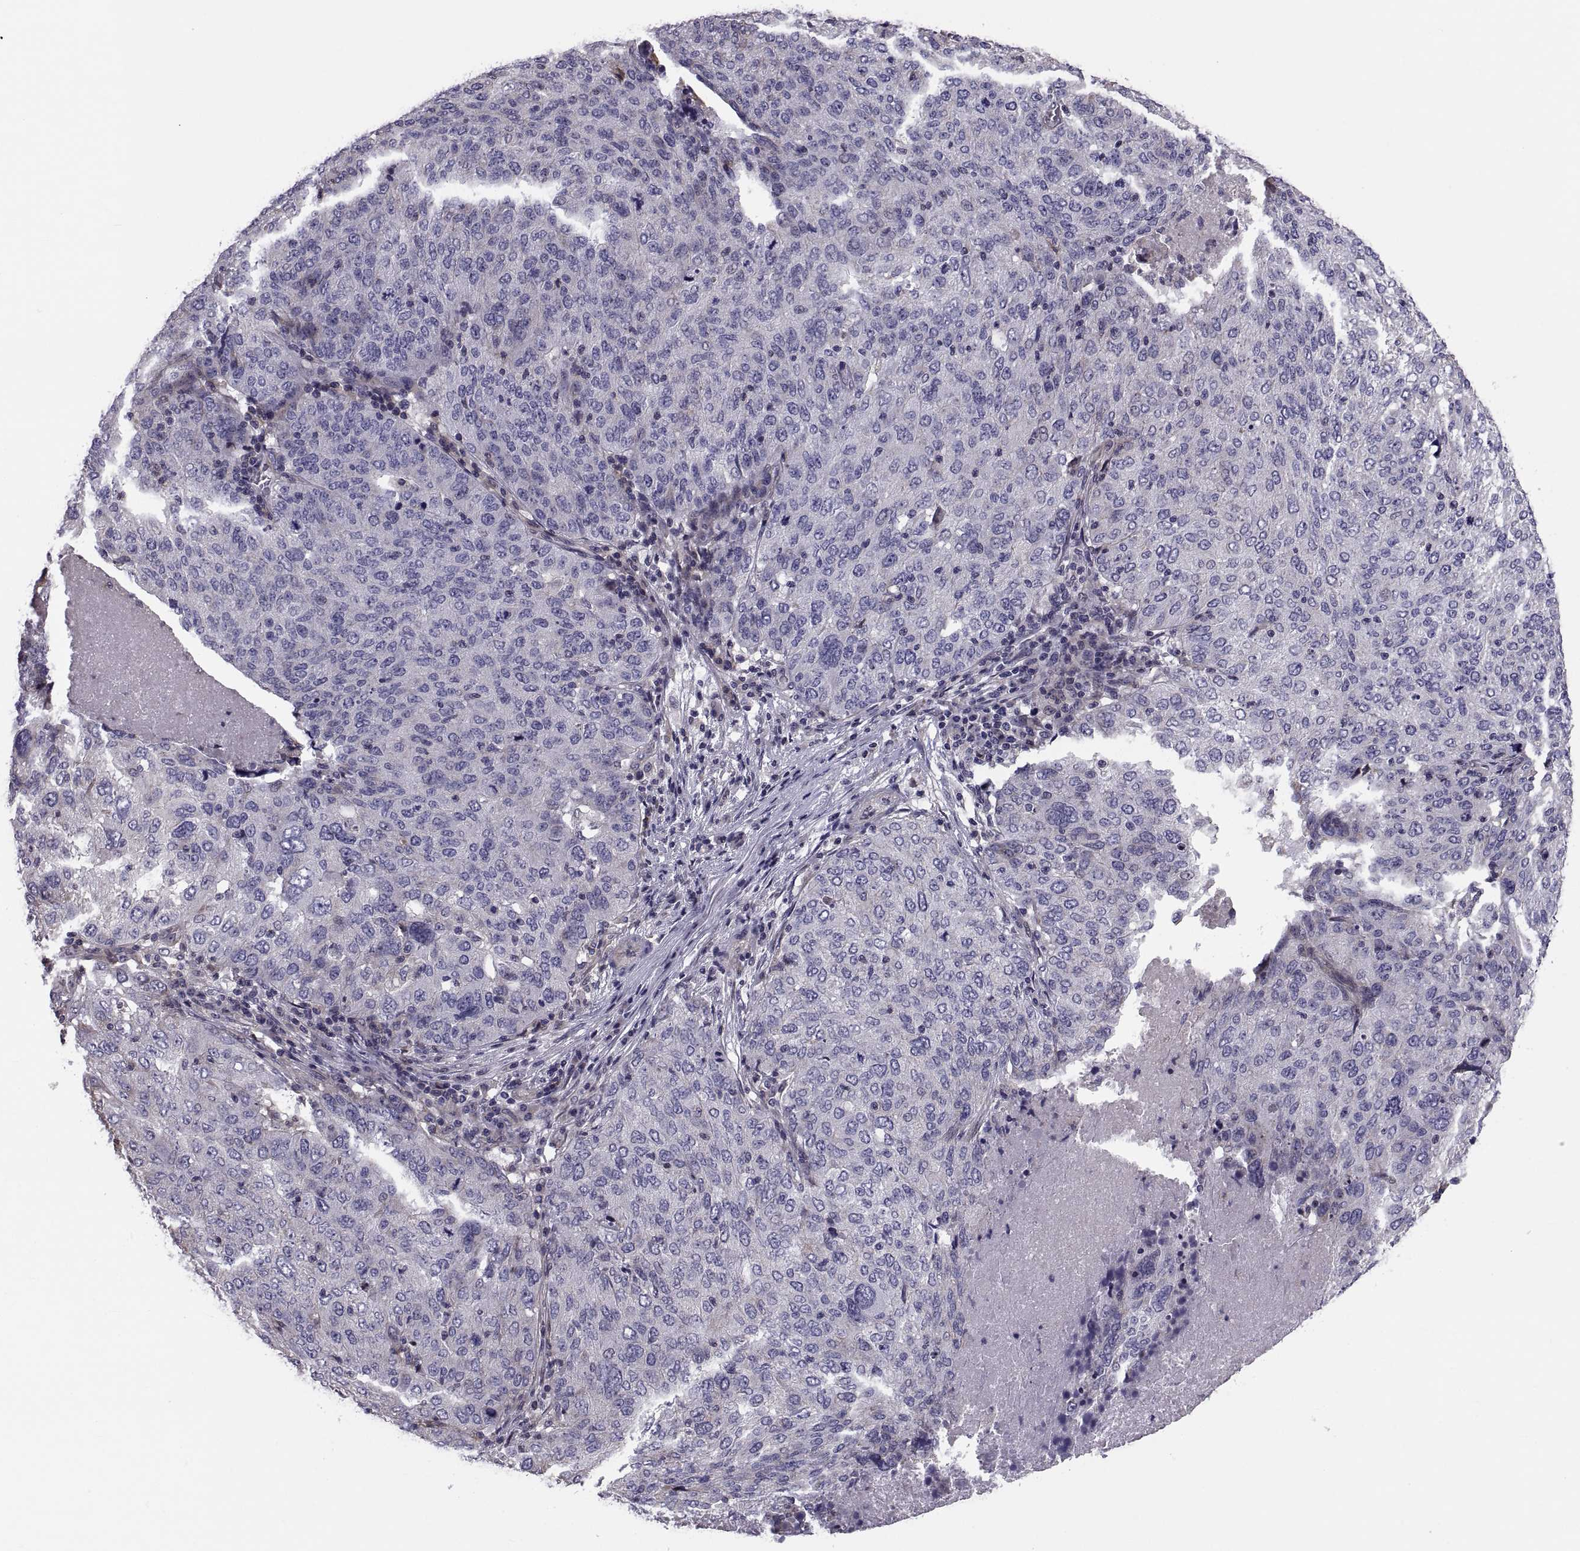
{"staining": {"intensity": "negative", "quantity": "none", "location": "none"}, "tissue": "ovarian cancer", "cell_type": "Tumor cells", "image_type": "cancer", "snomed": [{"axis": "morphology", "description": "Carcinoma, endometroid"}, {"axis": "topography", "description": "Ovary"}], "caption": "Immunohistochemistry (IHC) histopathology image of ovarian cancer (endometroid carcinoma) stained for a protein (brown), which exhibits no staining in tumor cells.", "gene": "ANO1", "patient": {"sex": "female", "age": 58}}